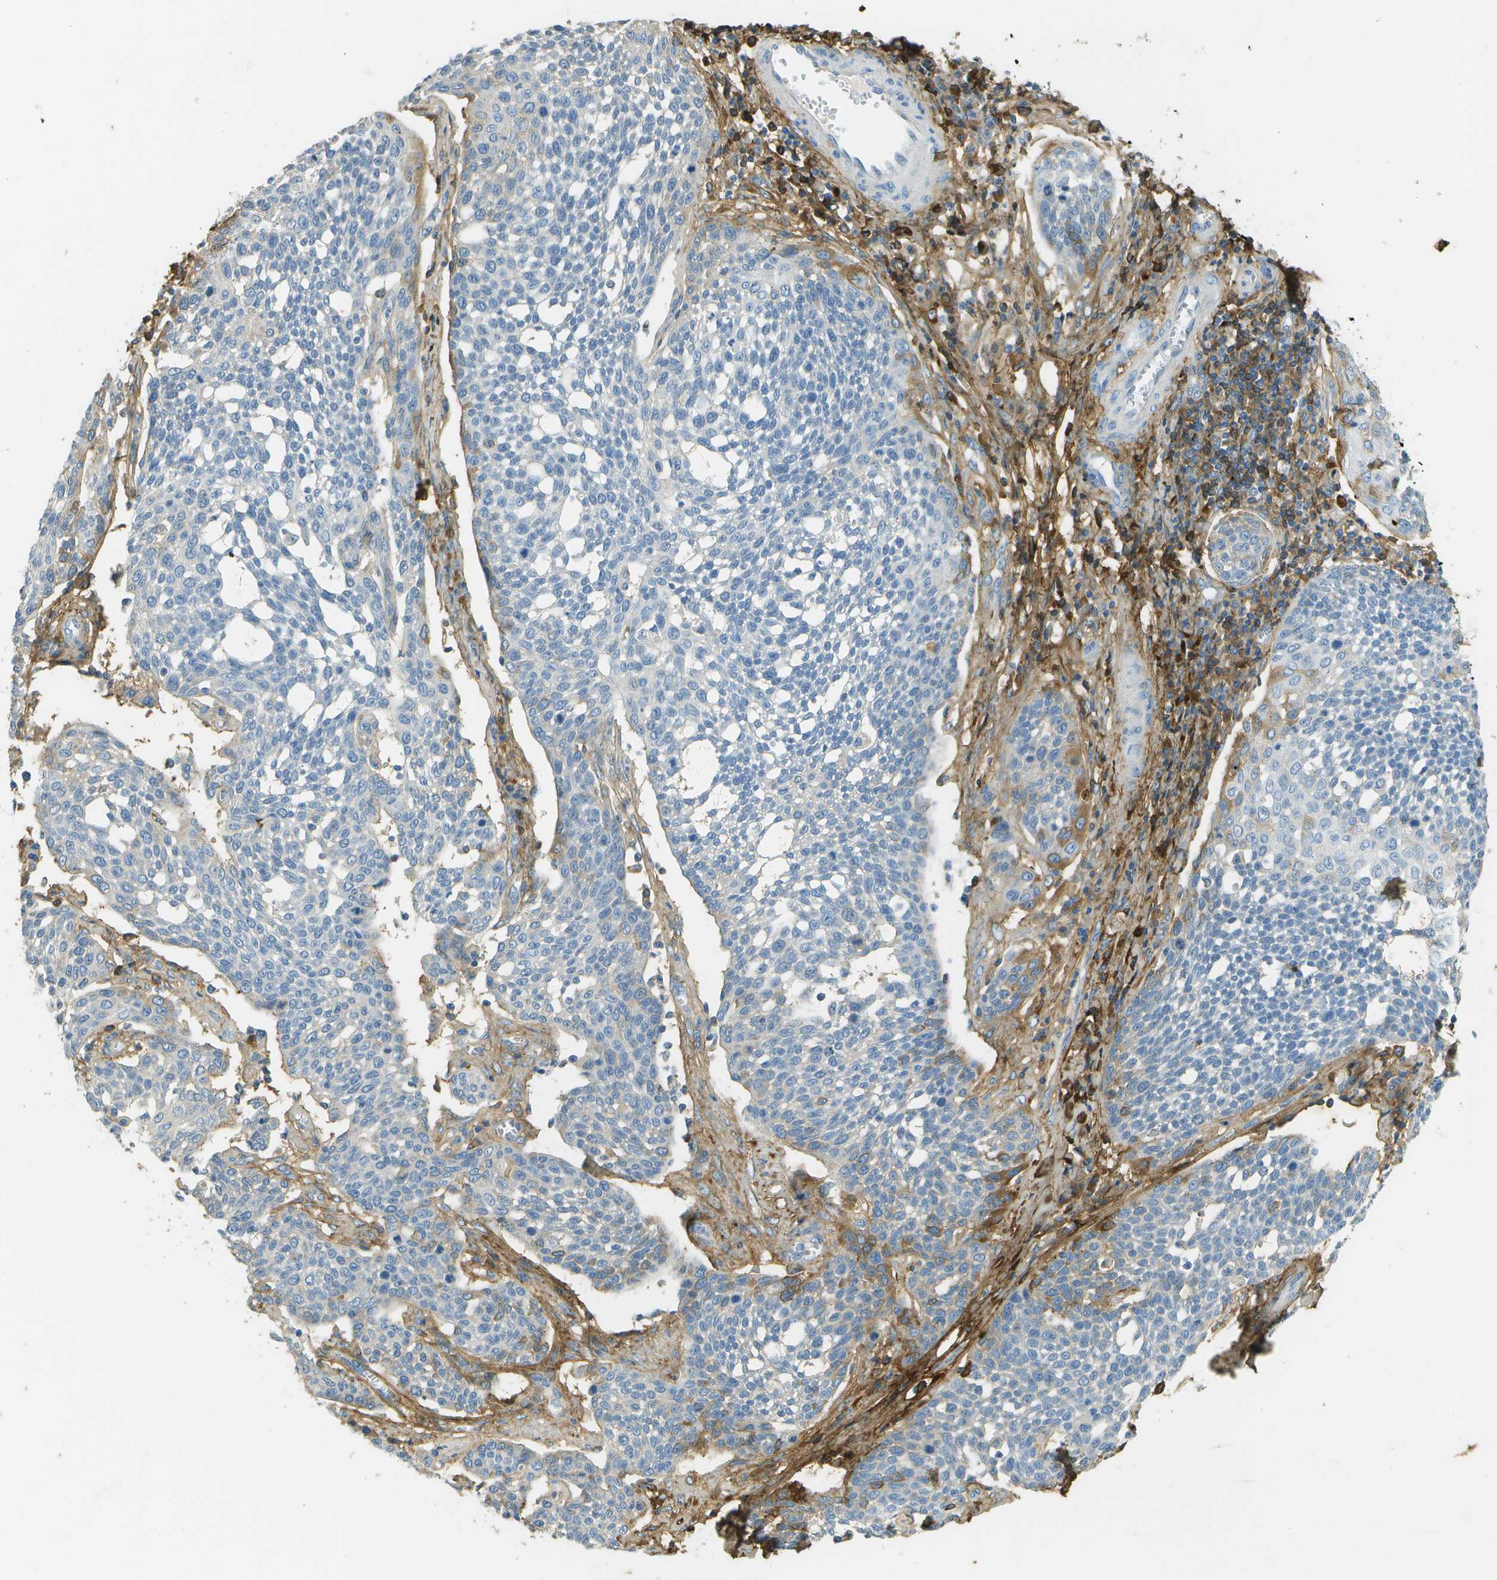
{"staining": {"intensity": "negative", "quantity": "none", "location": "none"}, "tissue": "cervical cancer", "cell_type": "Tumor cells", "image_type": "cancer", "snomed": [{"axis": "morphology", "description": "Squamous cell carcinoma, NOS"}, {"axis": "topography", "description": "Cervix"}], "caption": "A micrograph of cervical cancer stained for a protein shows no brown staining in tumor cells.", "gene": "DCN", "patient": {"sex": "female", "age": 34}}